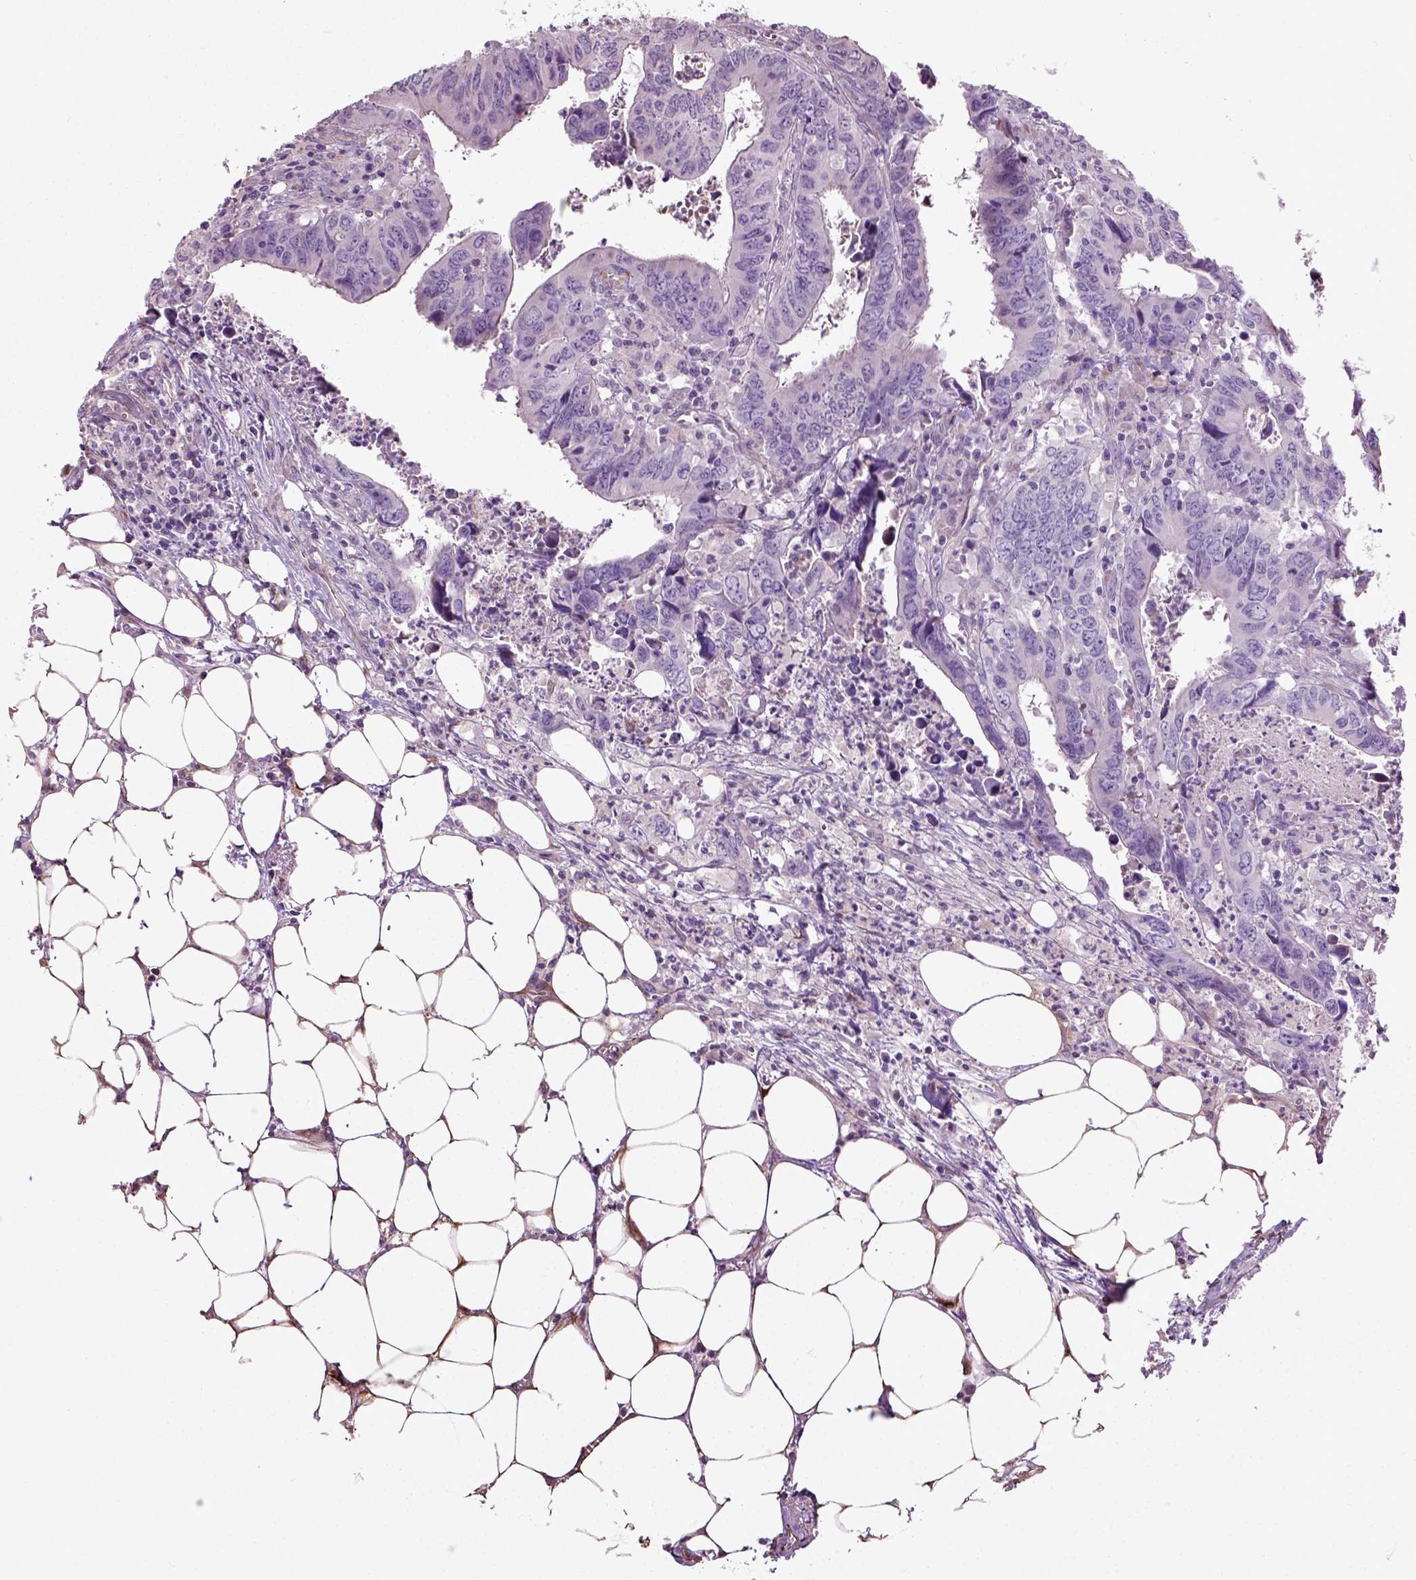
{"staining": {"intensity": "negative", "quantity": "none", "location": "none"}, "tissue": "colorectal cancer", "cell_type": "Tumor cells", "image_type": "cancer", "snomed": [{"axis": "morphology", "description": "Adenocarcinoma, NOS"}, {"axis": "topography", "description": "Colon"}], "caption": "Tumor cells show no significant protein expression in colorectal cancer.", "gene": "PKP3", "patient": {"sex": "female", "age": 82}}